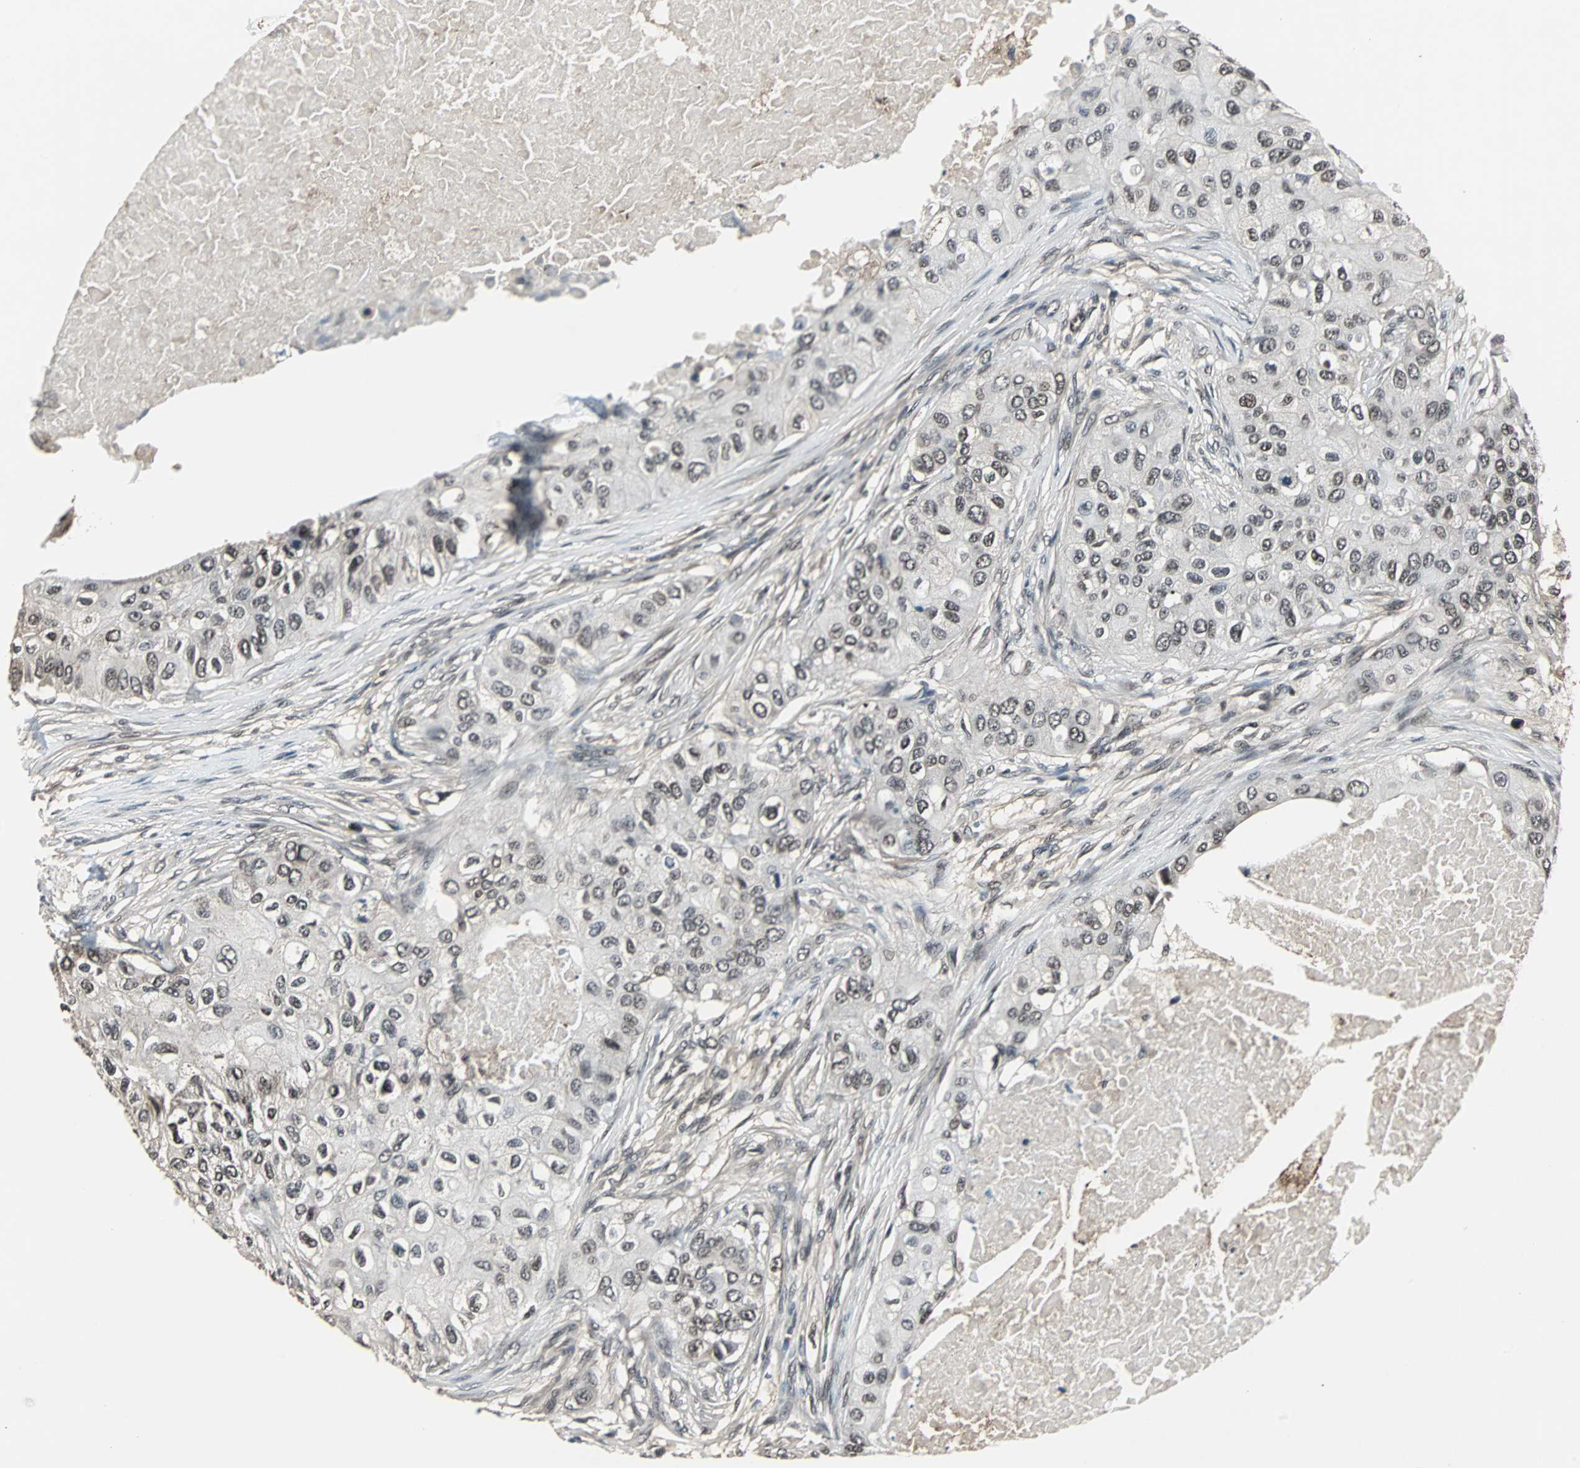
{"staining": {"intensity": "weak", "quantity": "<25%", "location": "nuclear"}, "tissue": "breast cancer", "cell_type": "Tumor cells", "image_type": "cancer", "snomed": [{"axis": "morphology", "description": "Normal tissue, NOS"}, {"axis": "morphology", "description": "Duct carcinoma"}, {"axis": "topography", "description": "Breast"}], "caption": "This is an immunohistochemistry (IHC) histopathology image of human breast cancer. There is no staining in tumor cells.", "gene": "MKX", "patient": {"sex": "female", "age": 49}}